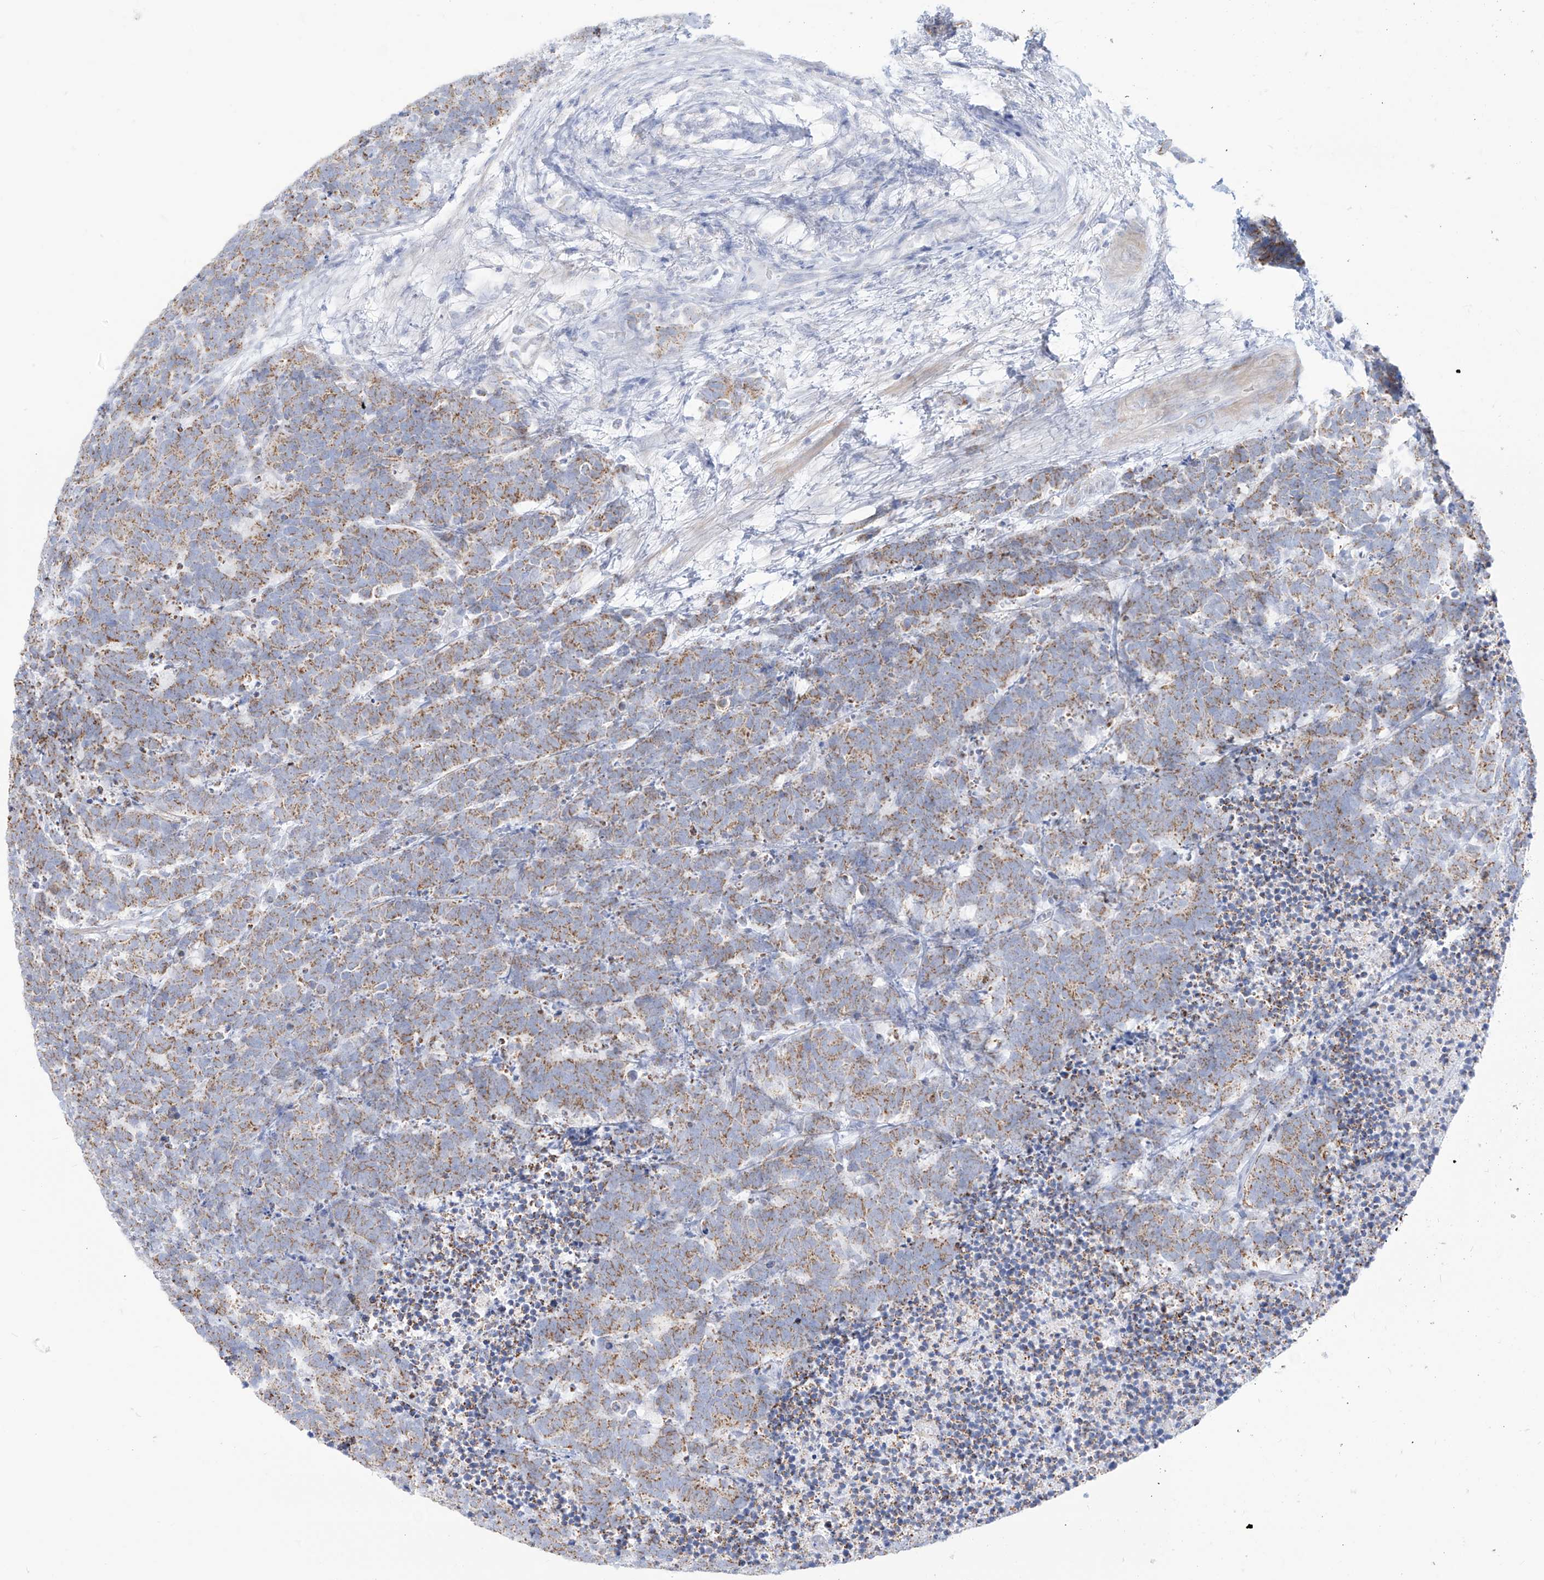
{"staining": {"intensity": "moderate", "quantity": ">75%", "location": "cytoplasmic/membranous"}, "tissue": "carcinoid", "cell_type": "Tumor cells", "image_type": "cancer", "snomed": [{"axis": "morphology", "description": "Carcinoma, NOS"}, {"axis": "morphology", "description": "Carcinoid, malignant, NOS"}, {"axis": "topography", "description": "Urinary bladder"}], "caption": "Brown immunohistochemical staining in carcinoma reveals moderate cytoplasmic/membranous staining in approximately >75% of tumor cells. (Stains: DAB in brown, nuclei in blue, Microscopy: brightfield microscopy at high magnification).", "gene": "SLC26A3", "patient": {"sex": "male", "age": 57}}